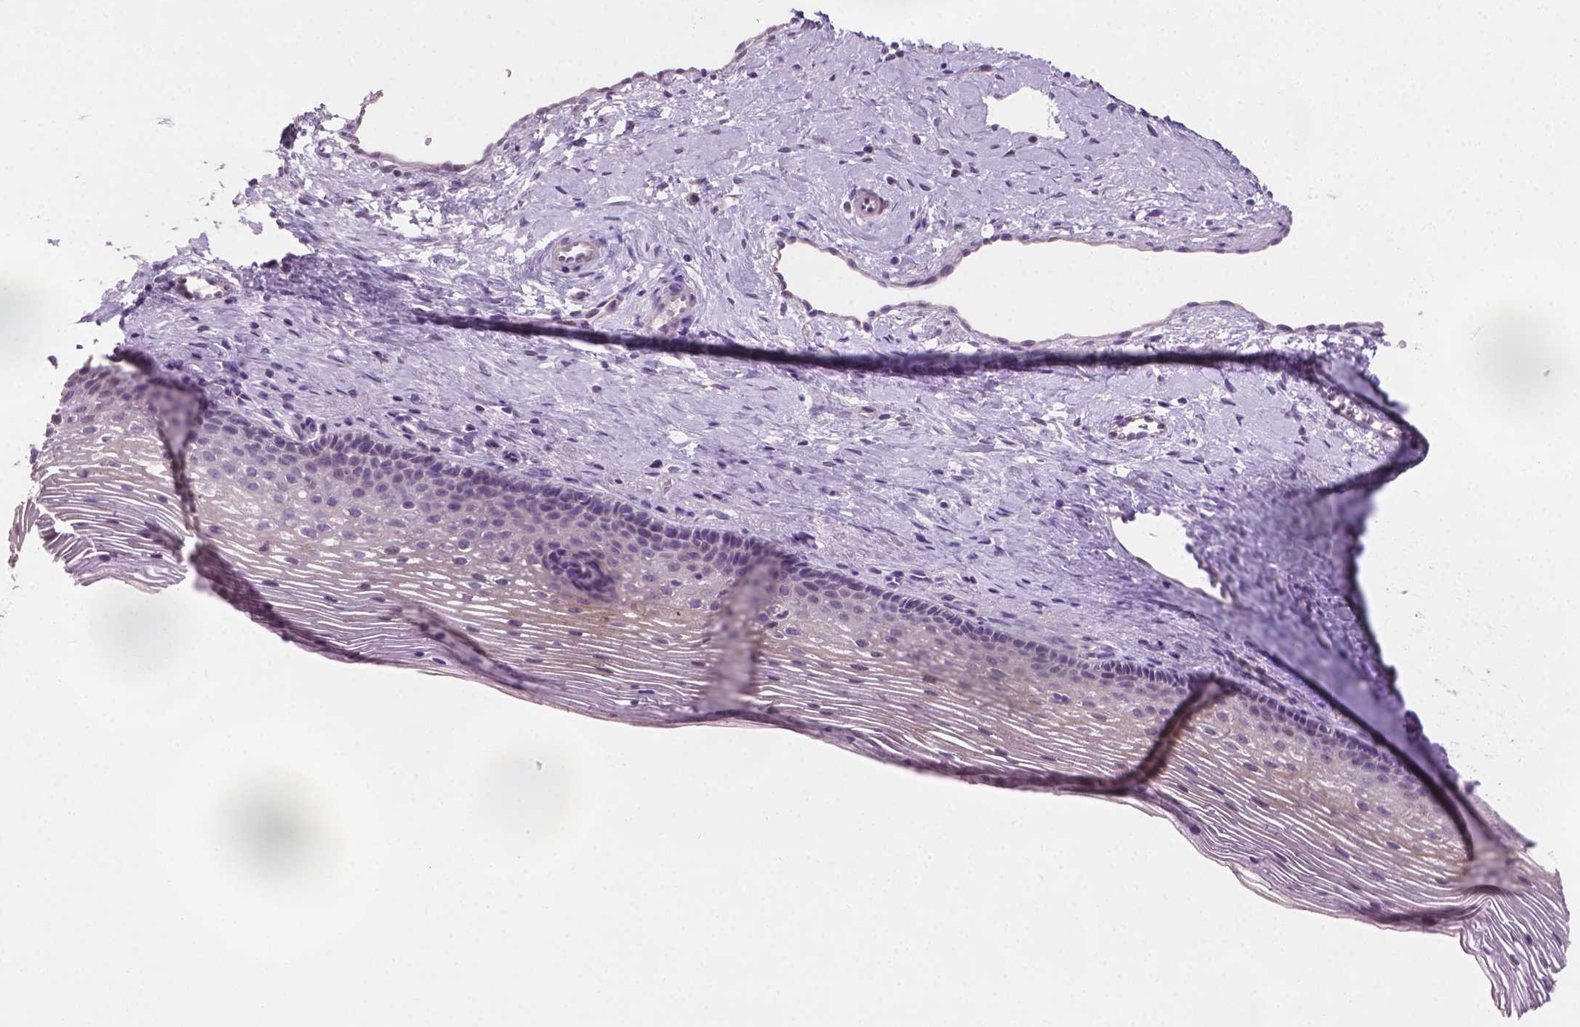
{"staining": {"intensity": "negative", "quantity": "none", "location": "none"}, "tissue": "cervix", "cell_type": "Glandular cells", "image_type": "normal", "snomed": [{"axis": "morphology", "description": "Normal tissue, NOS"}, {"axis": "topography", "description": "Cervix"}], "caption": "DAB immunohistochemical staining of unremarkable human cervix reveals no significant expression in glandular cells.", "gene": "CLXN", "patient": {"sex": "female", "age": 34}}